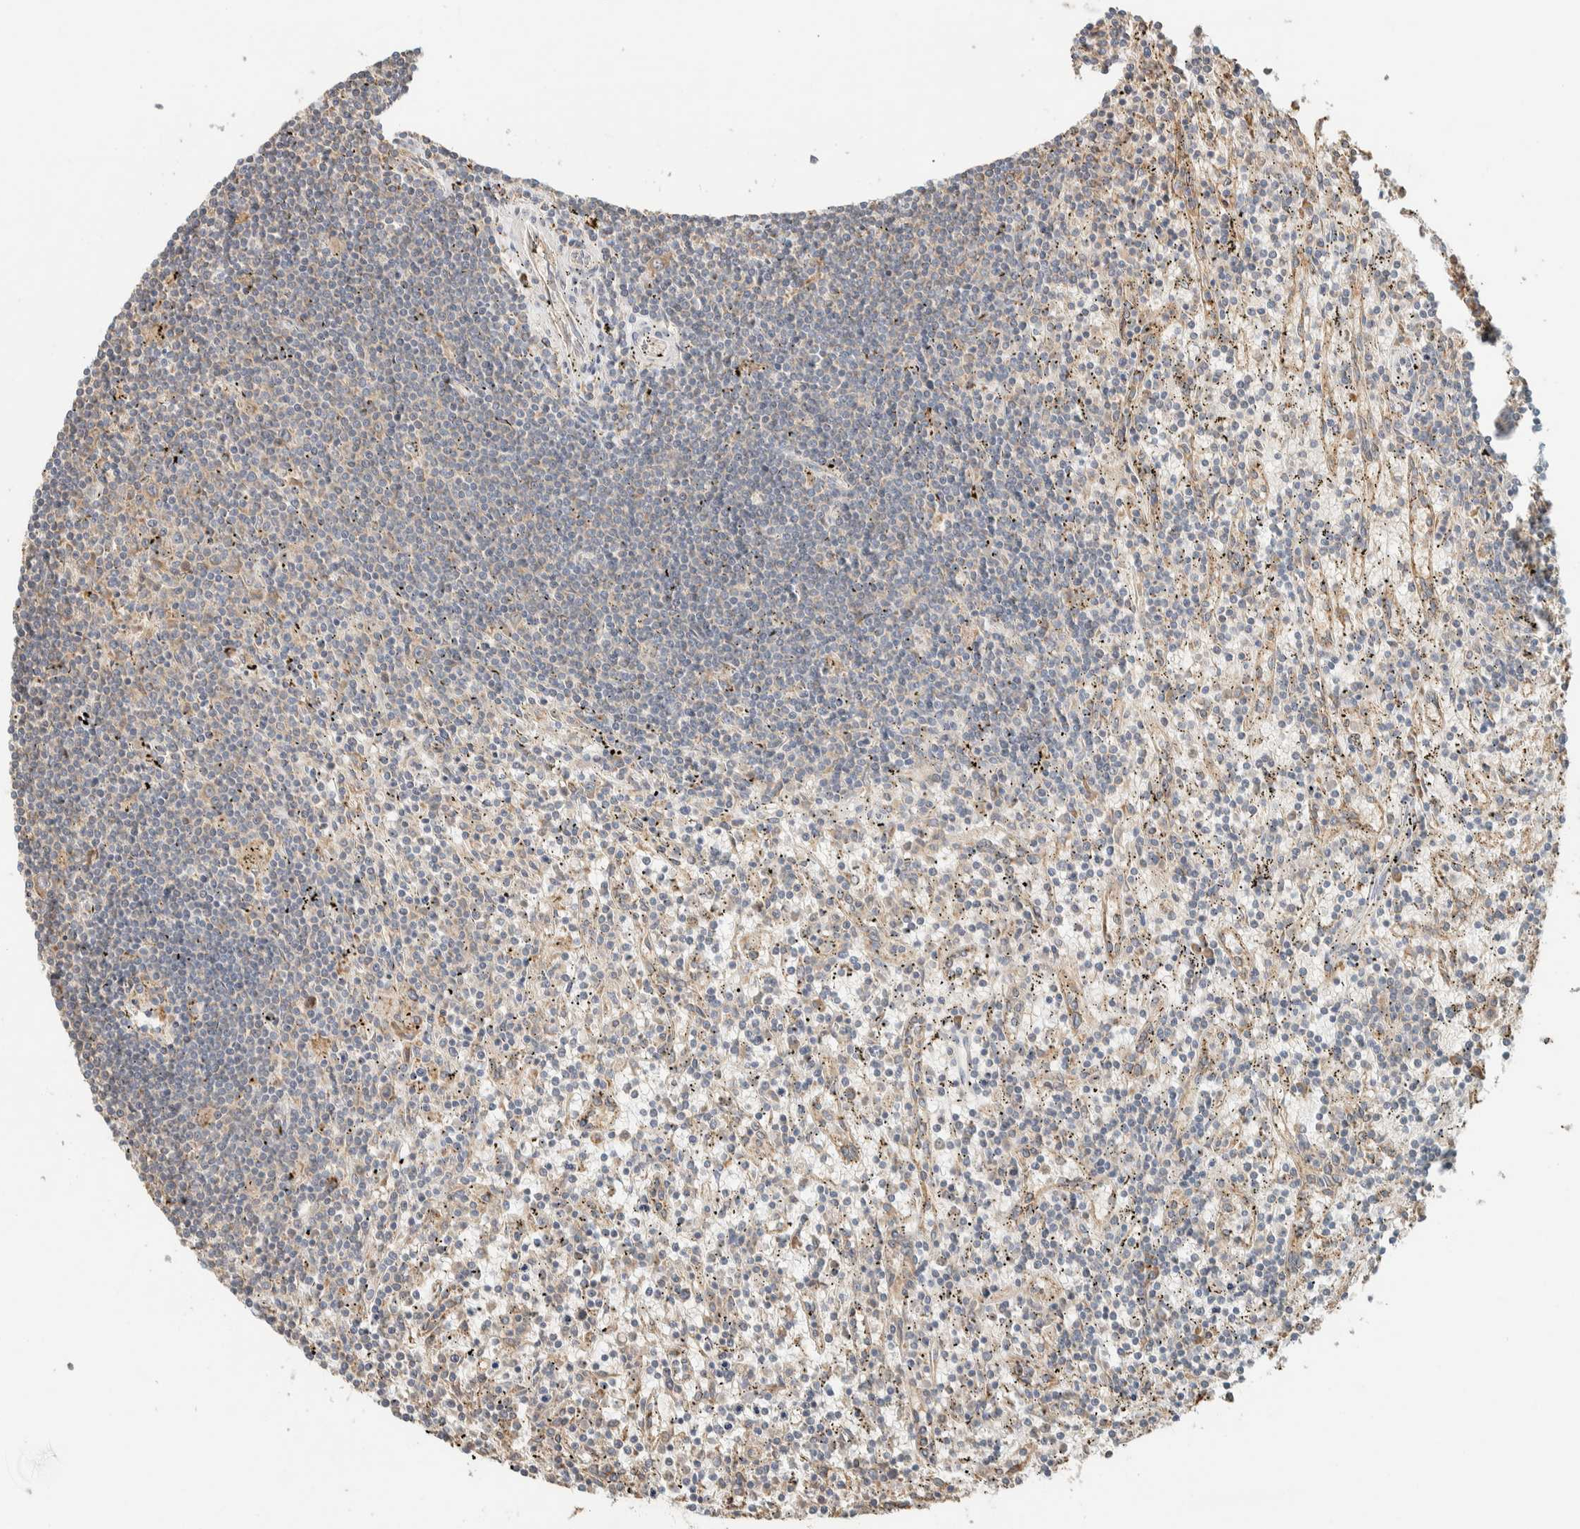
{"staining": {"intensity": "negative", "quantity": "none", "location": "none"}, "tissue": "lymphoma", "cell_type": "Tumor cells", "image_type": "cancer", "snomed": [{"axis": "morphology", "description": "Malignant lymphoma, non-Hodgkin's type, Low grade"}, {"axis": "topography", "description": "Spleen"}], "caption": "High power microscopy image of an immunohistochemistry (IHC) histopathology image of lymphoma, revealing no significant positivity in tumor cells. Brightfield microscopy of immunohistochemistry stained with DAB (3,3'-diaminobenzidine) (brown) and hematoxylin (blue), captured at high magnification.", "gene": "RAB11FIP1", "patient": {"sex": "male", "age": 76}}